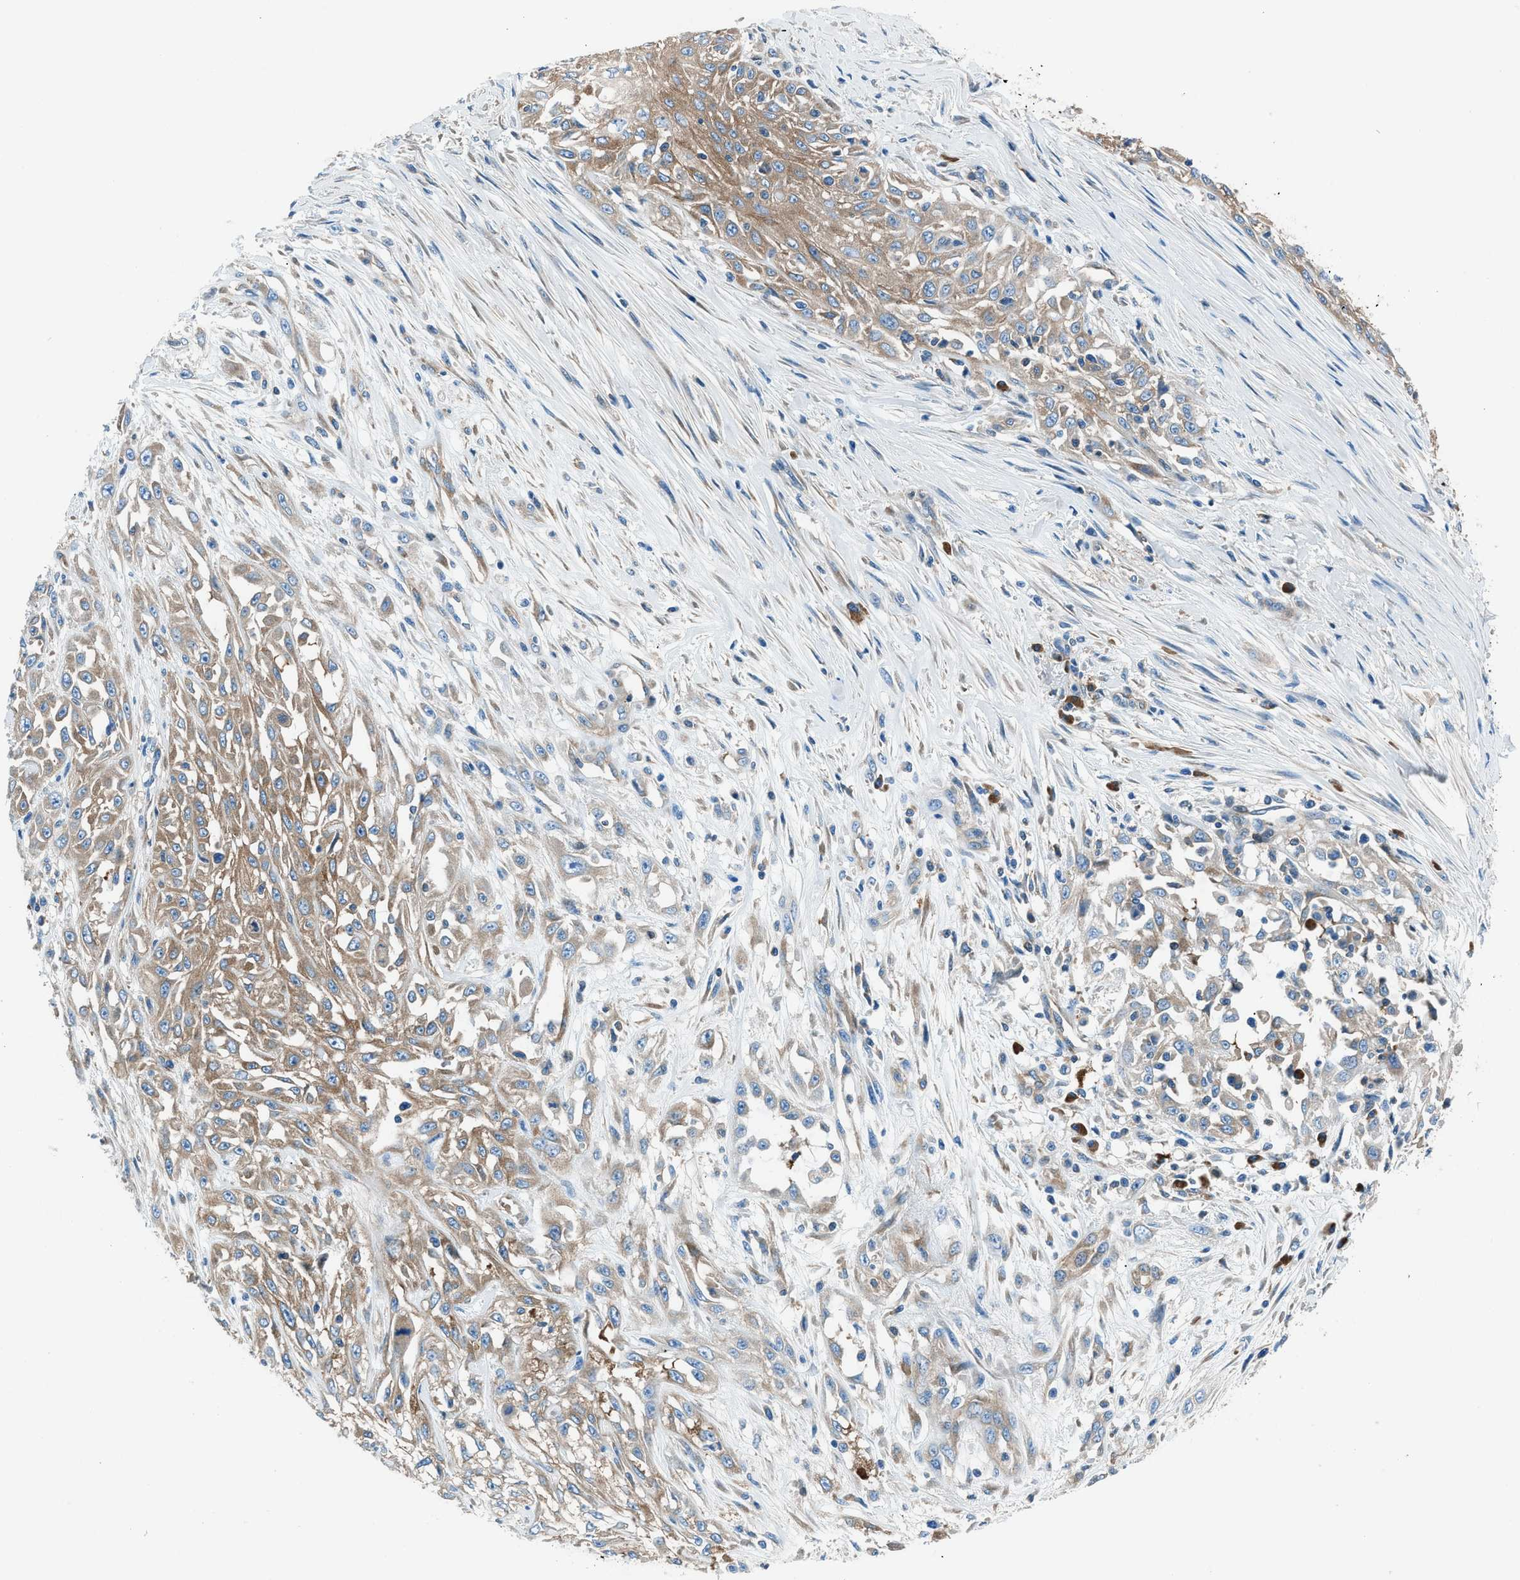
{"staining": {"intensity": "moderate", "quantity": ">75%", "location": "cytoplasmic/membranous"}, "tissue": "skin cancer", "cell_type": "Tumor cells", "image_type": "cancer", "snomed": [{"axis": "morphology", "description": "Squamous cell carcinoma, NOS"}, {"axis": "morphology", "description": "Squamous cell carcinoma, metastatic, NOS"}, {"axis": "topography", "description": "Skin"}, {"axis": "topography", "description": "Lymph node"}], "caption": "A brown stain shows moderate cytoplasmic/membranous staining of a protein in human skin cancer (squamous cell carcinoma) tumor cells. Nuclei are stained in blue.", "gene": "SARS1", "patient": {"sex": "male", "age": 75}}